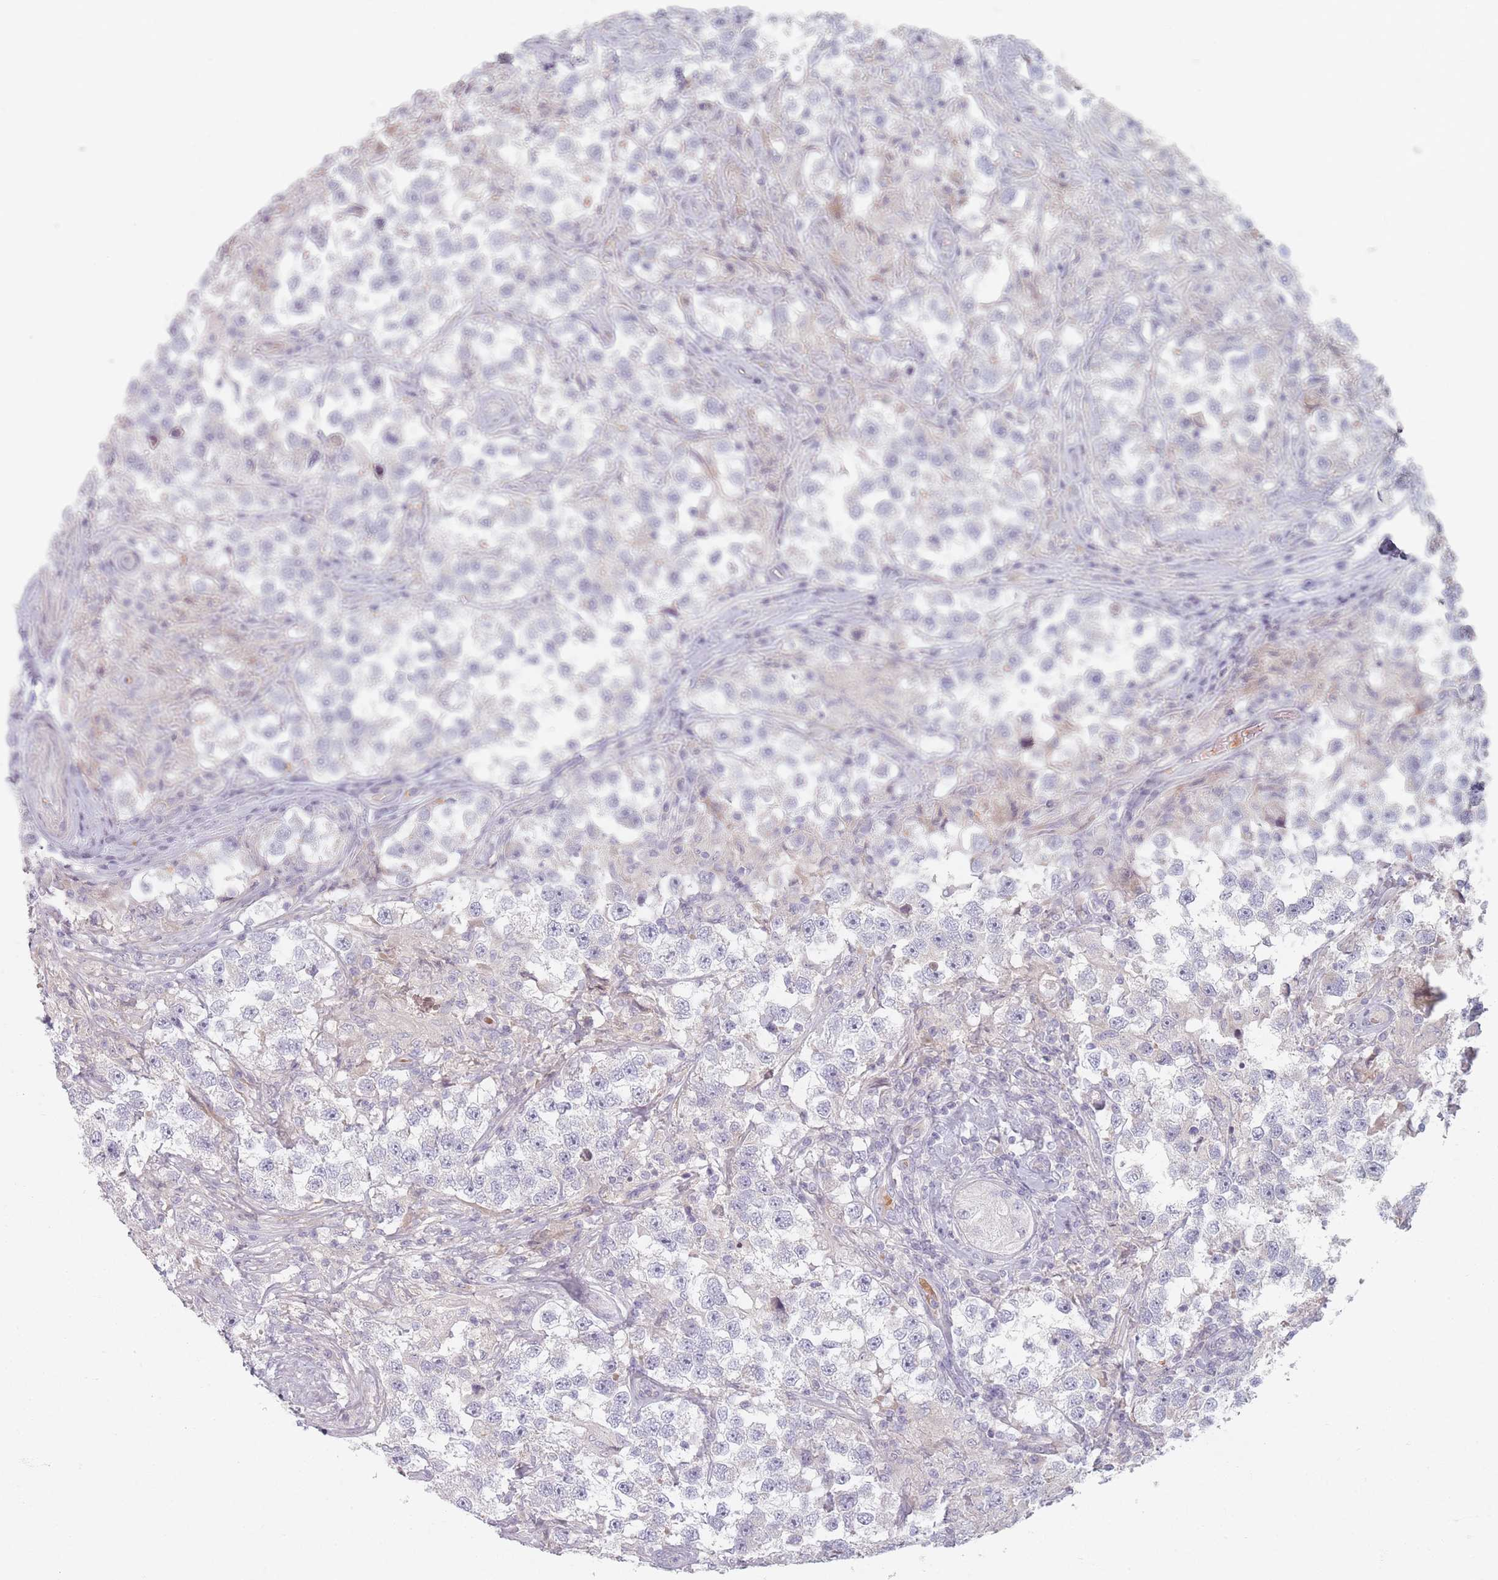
{"staining": {"intensity": "negative", "quantity": "none", "location": "none"}, "tissue": "testis cancer", "cell_type": "Tumor cells", "image_type": "cancer", "snomed": [{"axis": "morphology", "description": "Seminoma, NOS"}, {"axis": "topography", "description": "Testis"}], "caption": "An image of human seminoma (testis) is negative for staining in tumor cells.", "gene": "TMOD1", "patient": {"sex": "male", "age": 46}}